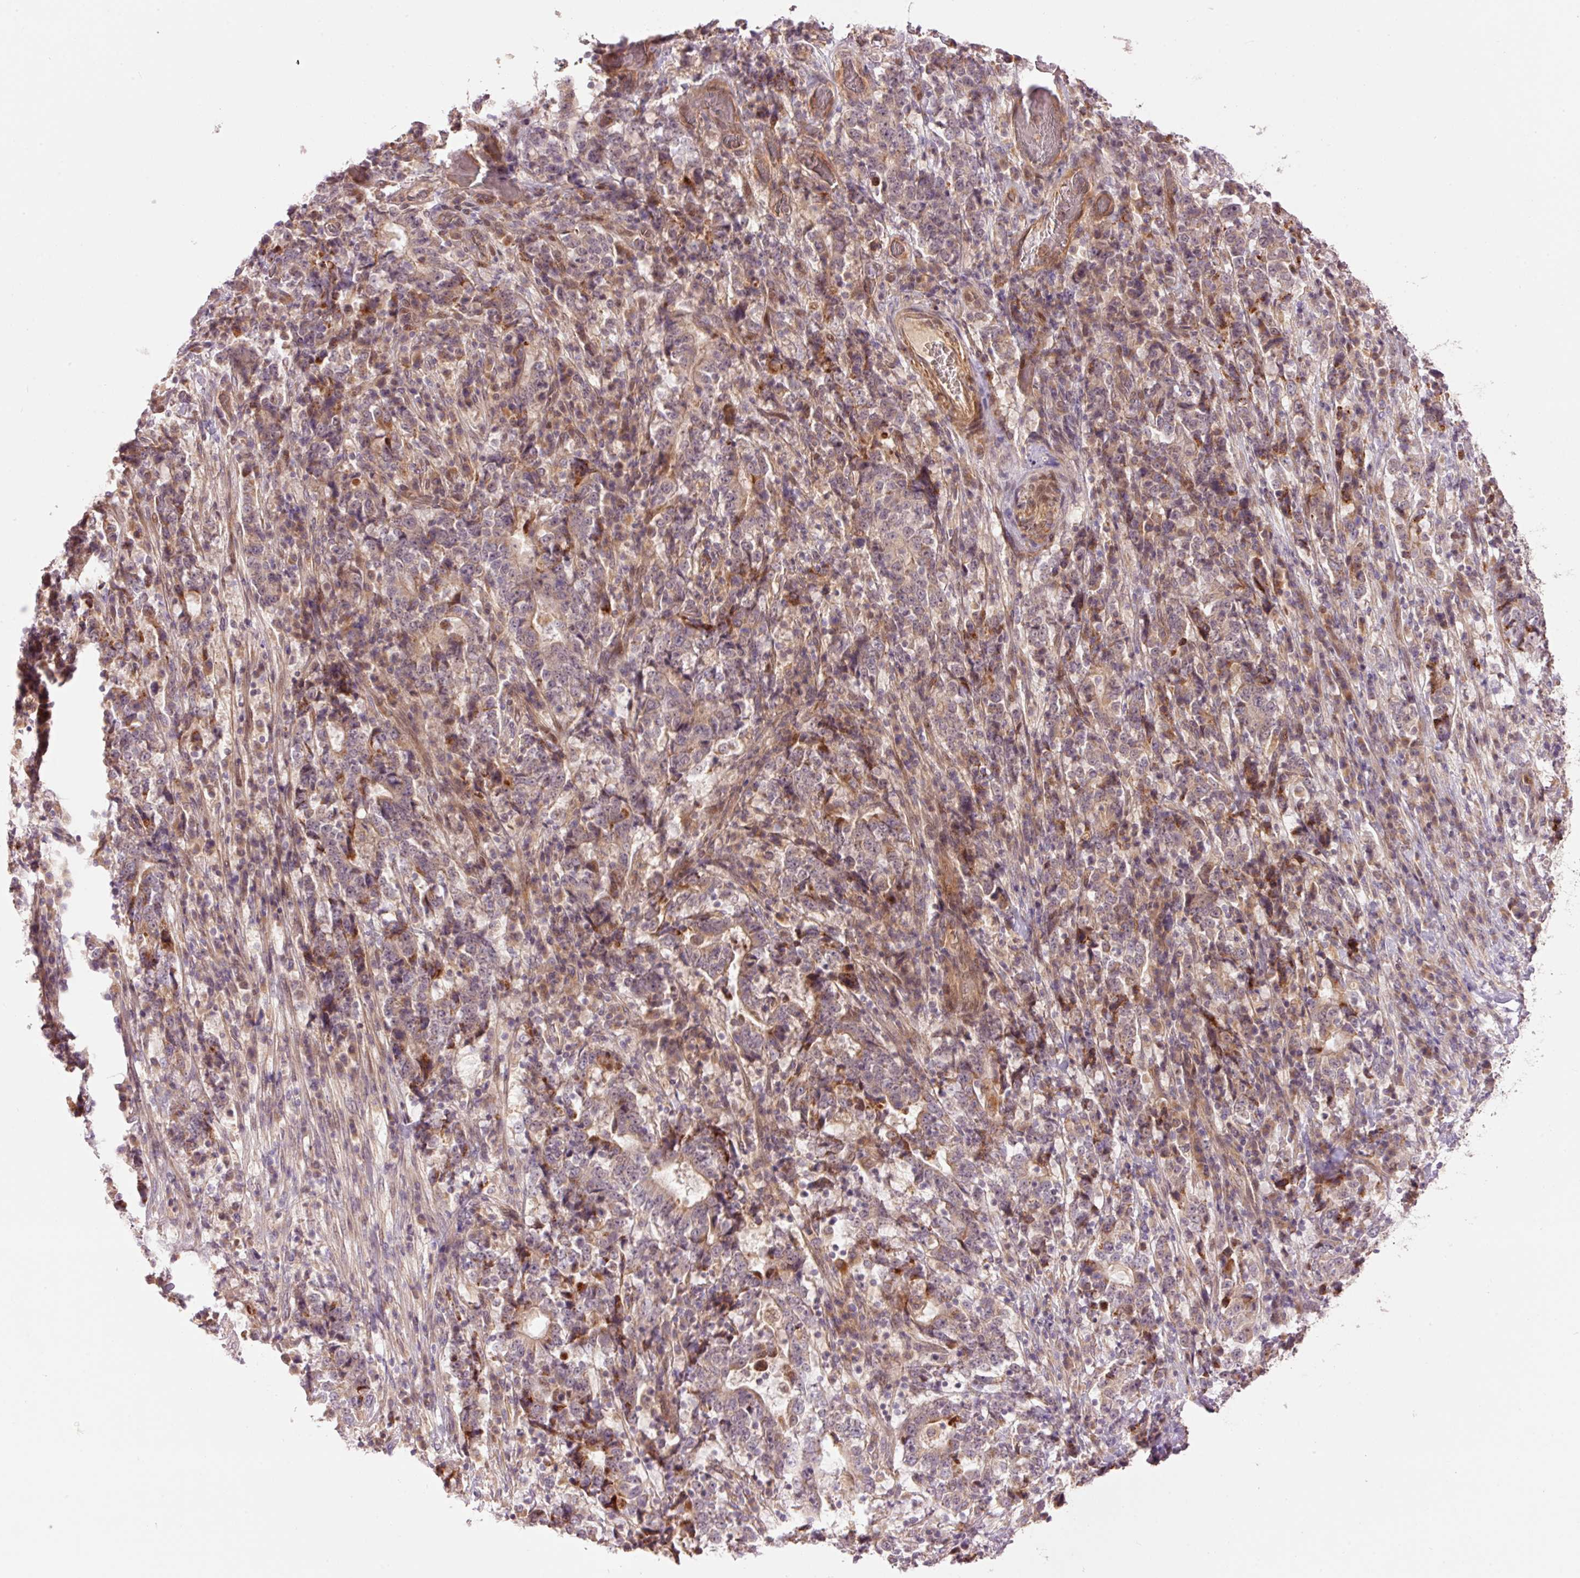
{"staining": {"intensity": "weak", "quantity": ">75%", "location": "cytoplasmic/membranous"}, "tissue": "stomach cancer", "cell_type": "Tumor cells", "image_type": "cancer", "snomed": [{"axis": "morphology", "description": "Normal tissue, NOS"}, {"axis": "morphology", "description": "Adenocarcinoma, NOS"}, {"axis": "topography", "description": "Stomach, upper"}, {"axis": "topography", "description": "Stomach"}], "caption": "Immunohistochemical staining of stomach adenocarcinoma displays low levels of weak cytoplasmic/membranous protein staining in approximately >75% of tumor cells.", "gene": "SLC29A3", "patient": {"sex": "male", "age": 59}}